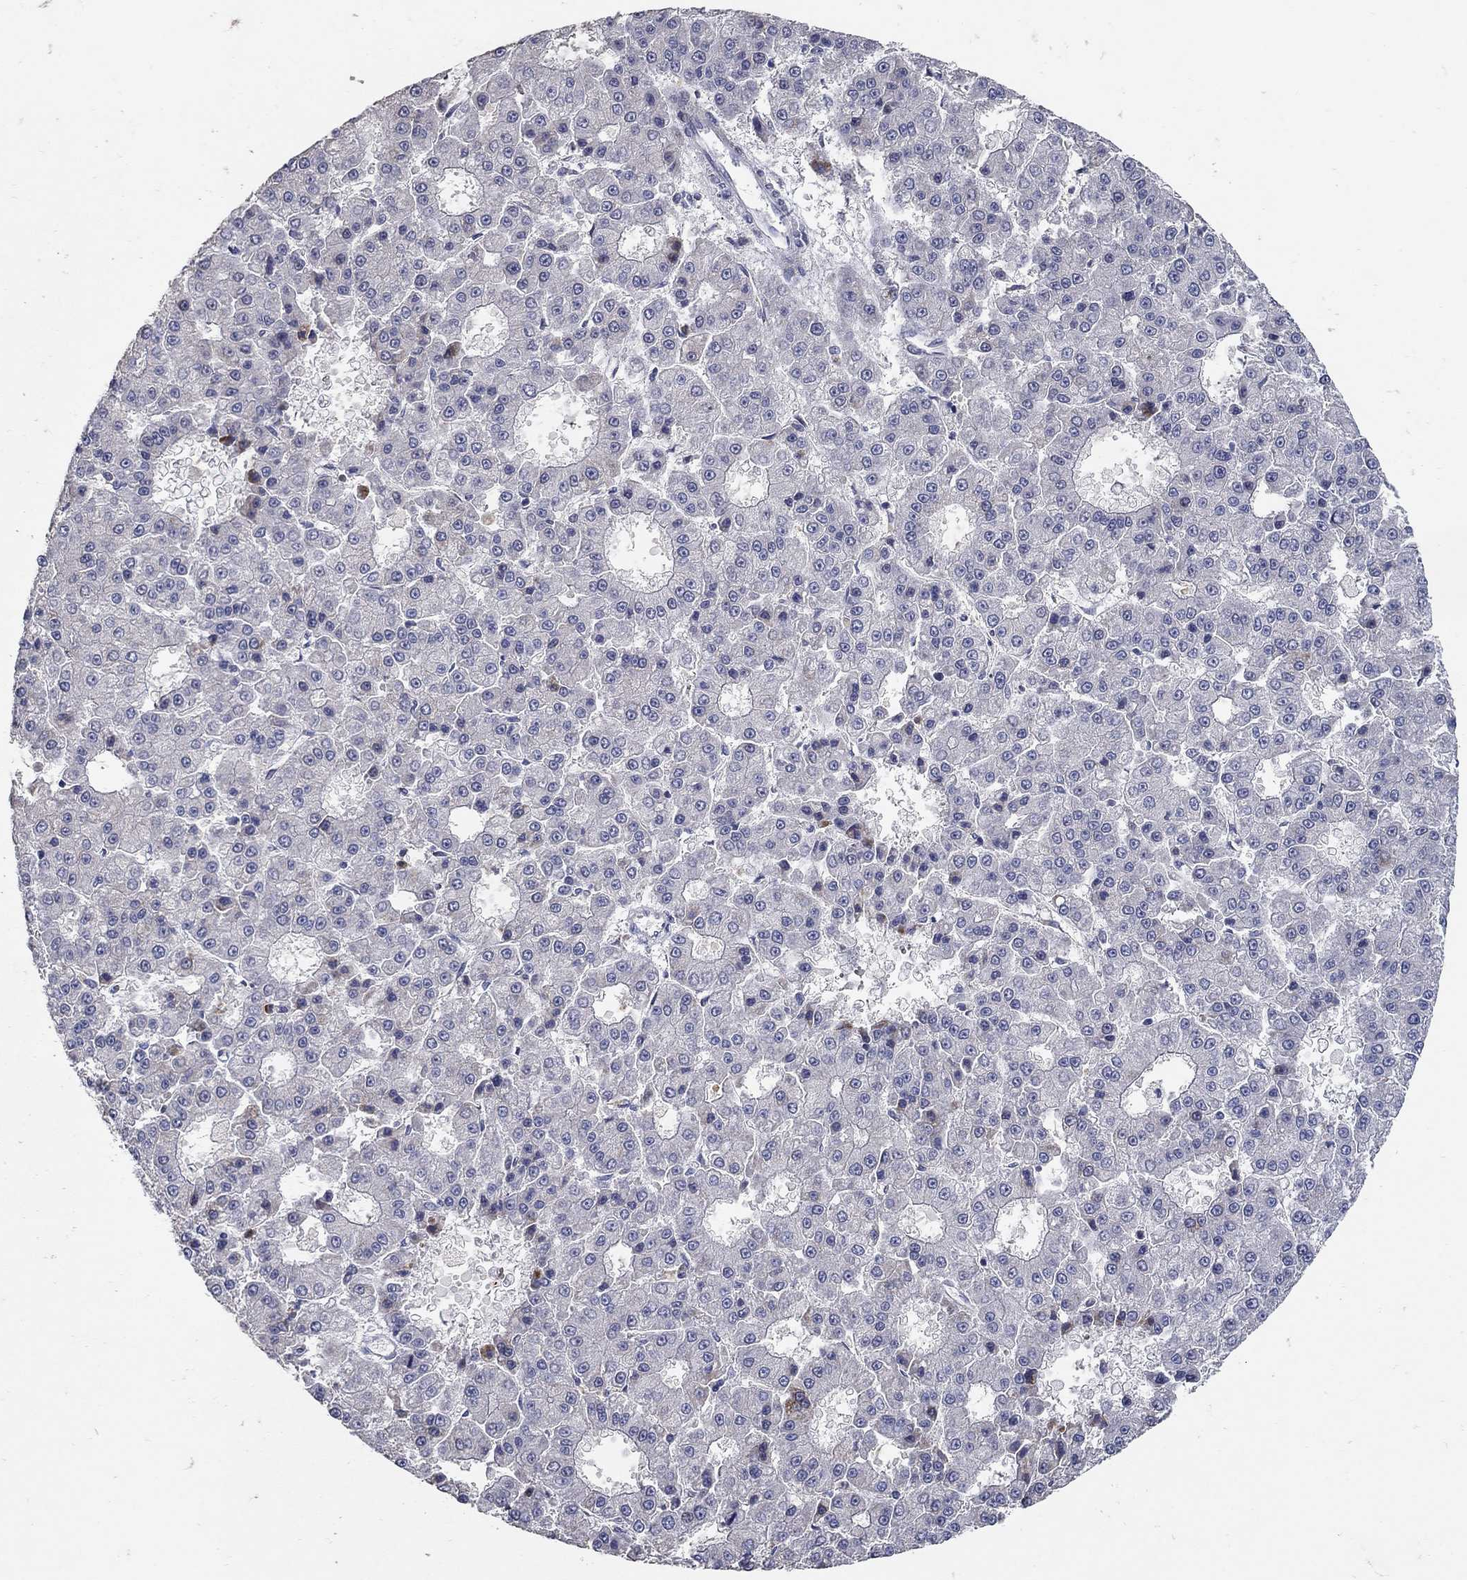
{"staining": {"intensity": "strong", "quantity": "<25%", "location": "cytoplasmic/membranous"}, "tissue": "liver cancer", "cell_type": "Tumor cells", "image_type": "cancer", "snomed": [{"axis": "morphology", "description": "Carcinoma, Hepatocellular, NOS"}, {"axis": "topography", "description": "Liver"}], "caption": "The photomicrograph displays staining of hepatocellular carcinoma (liver), revealing strong cytoplasmic/membranous protein expression (brown color) within tumor cells. The staining was performed using DAB to visualize the protein expression in brown, while the nuclei were stained in blue with hematoxylin (Magnification: 20x).", "gene": "HMX2", "patient": {"sex": "male", "age": 70}}